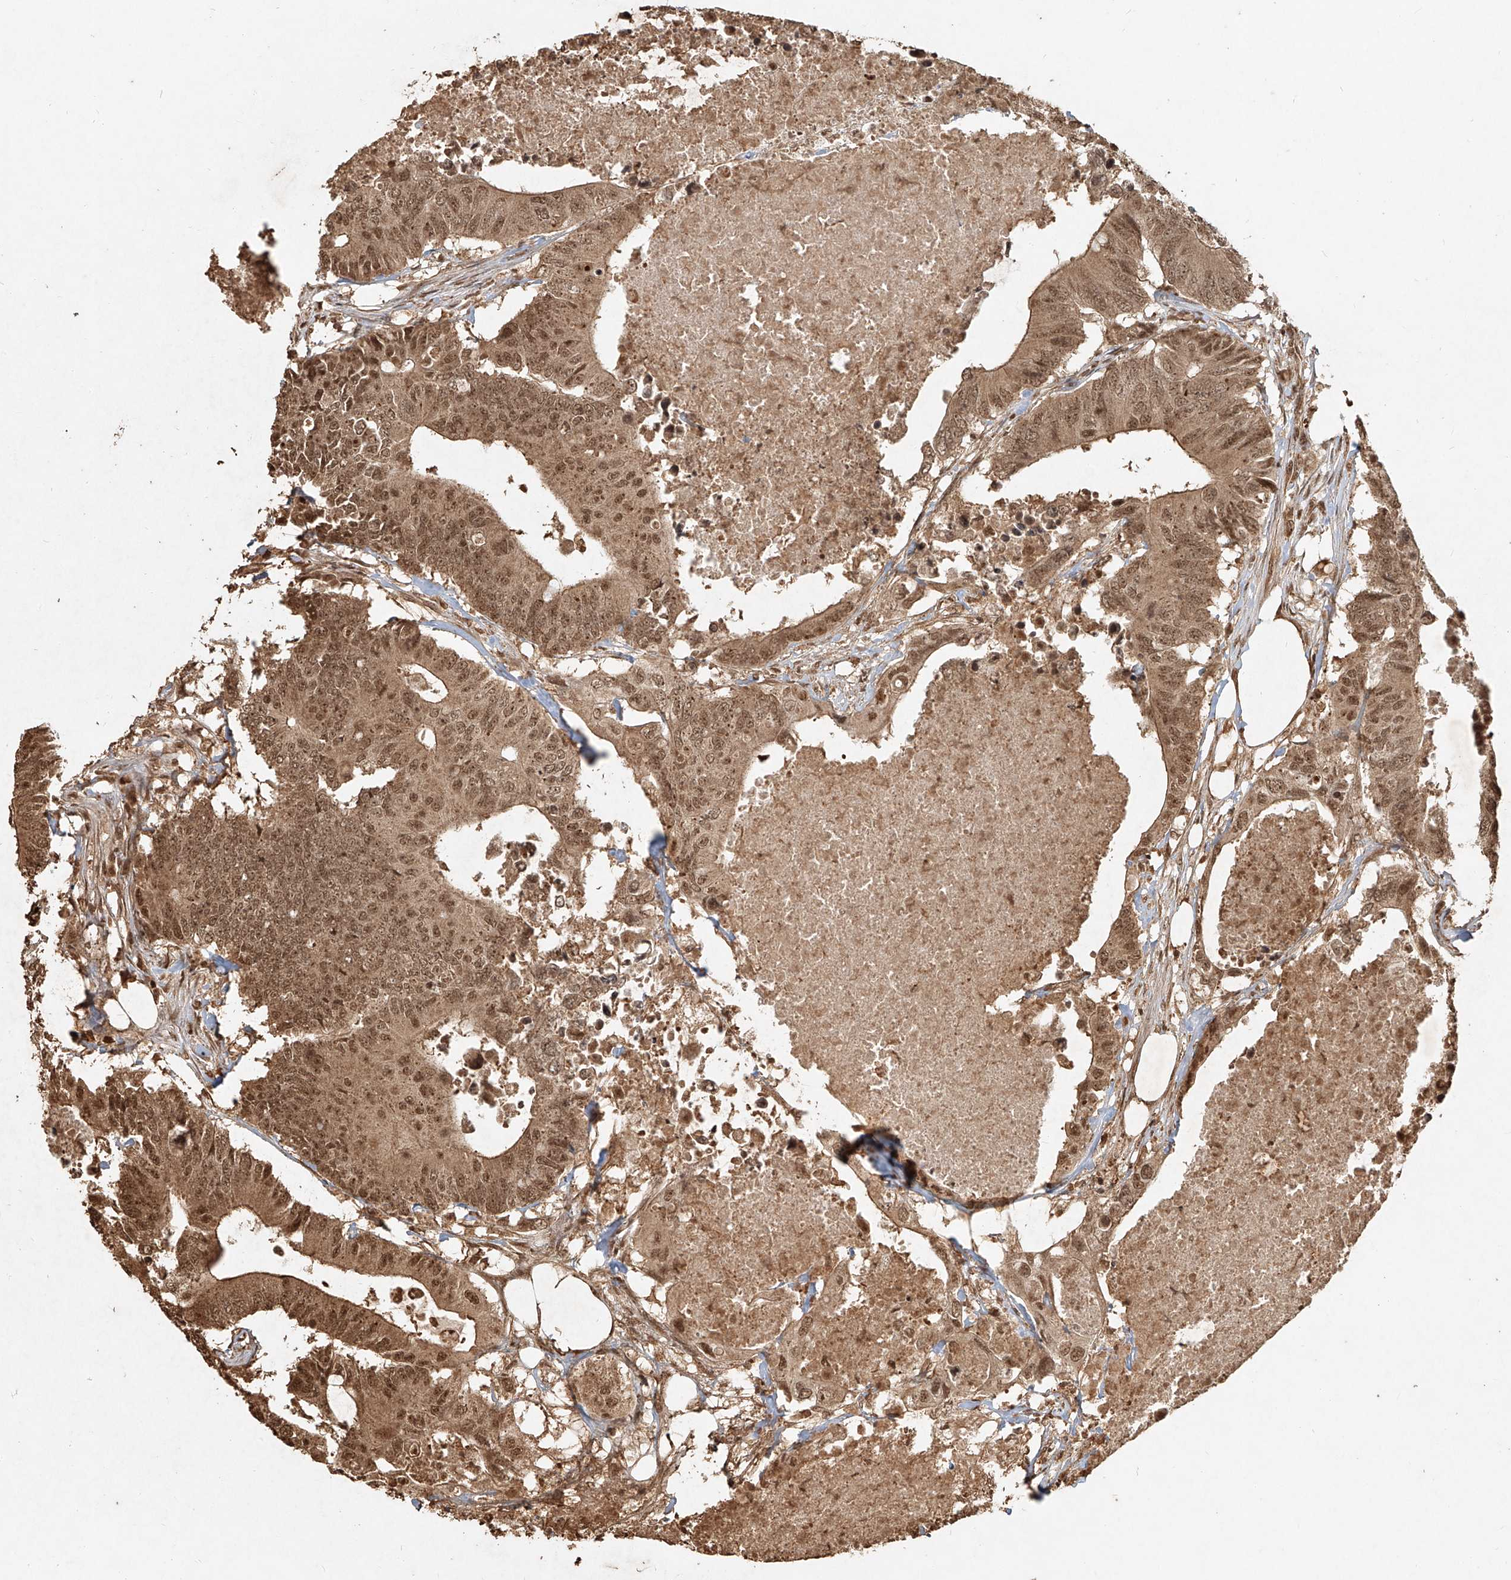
{"staining": {"intensity": "moderate", "quantity": ">75%", "location": "cytoplasmic/membranous,nuclear"}, "tissue": "colorectal cancer", "cell_type": "Tumor cells", "image_type": "cancer", "snomed": [{"axis": "morphology", "description": "Adenocarcinoma, NOS"}, {"axis": "topography", "description": "Colon"}], "caption": "Tumor cells demonstrate moderate cytoplasmic/membranous and nuclear staining in approximately >75% of cells in colorectal cancer (adenocarcinoma).", "gene": "UBE2K", "patient": {"sex": "male", "age": 71}}